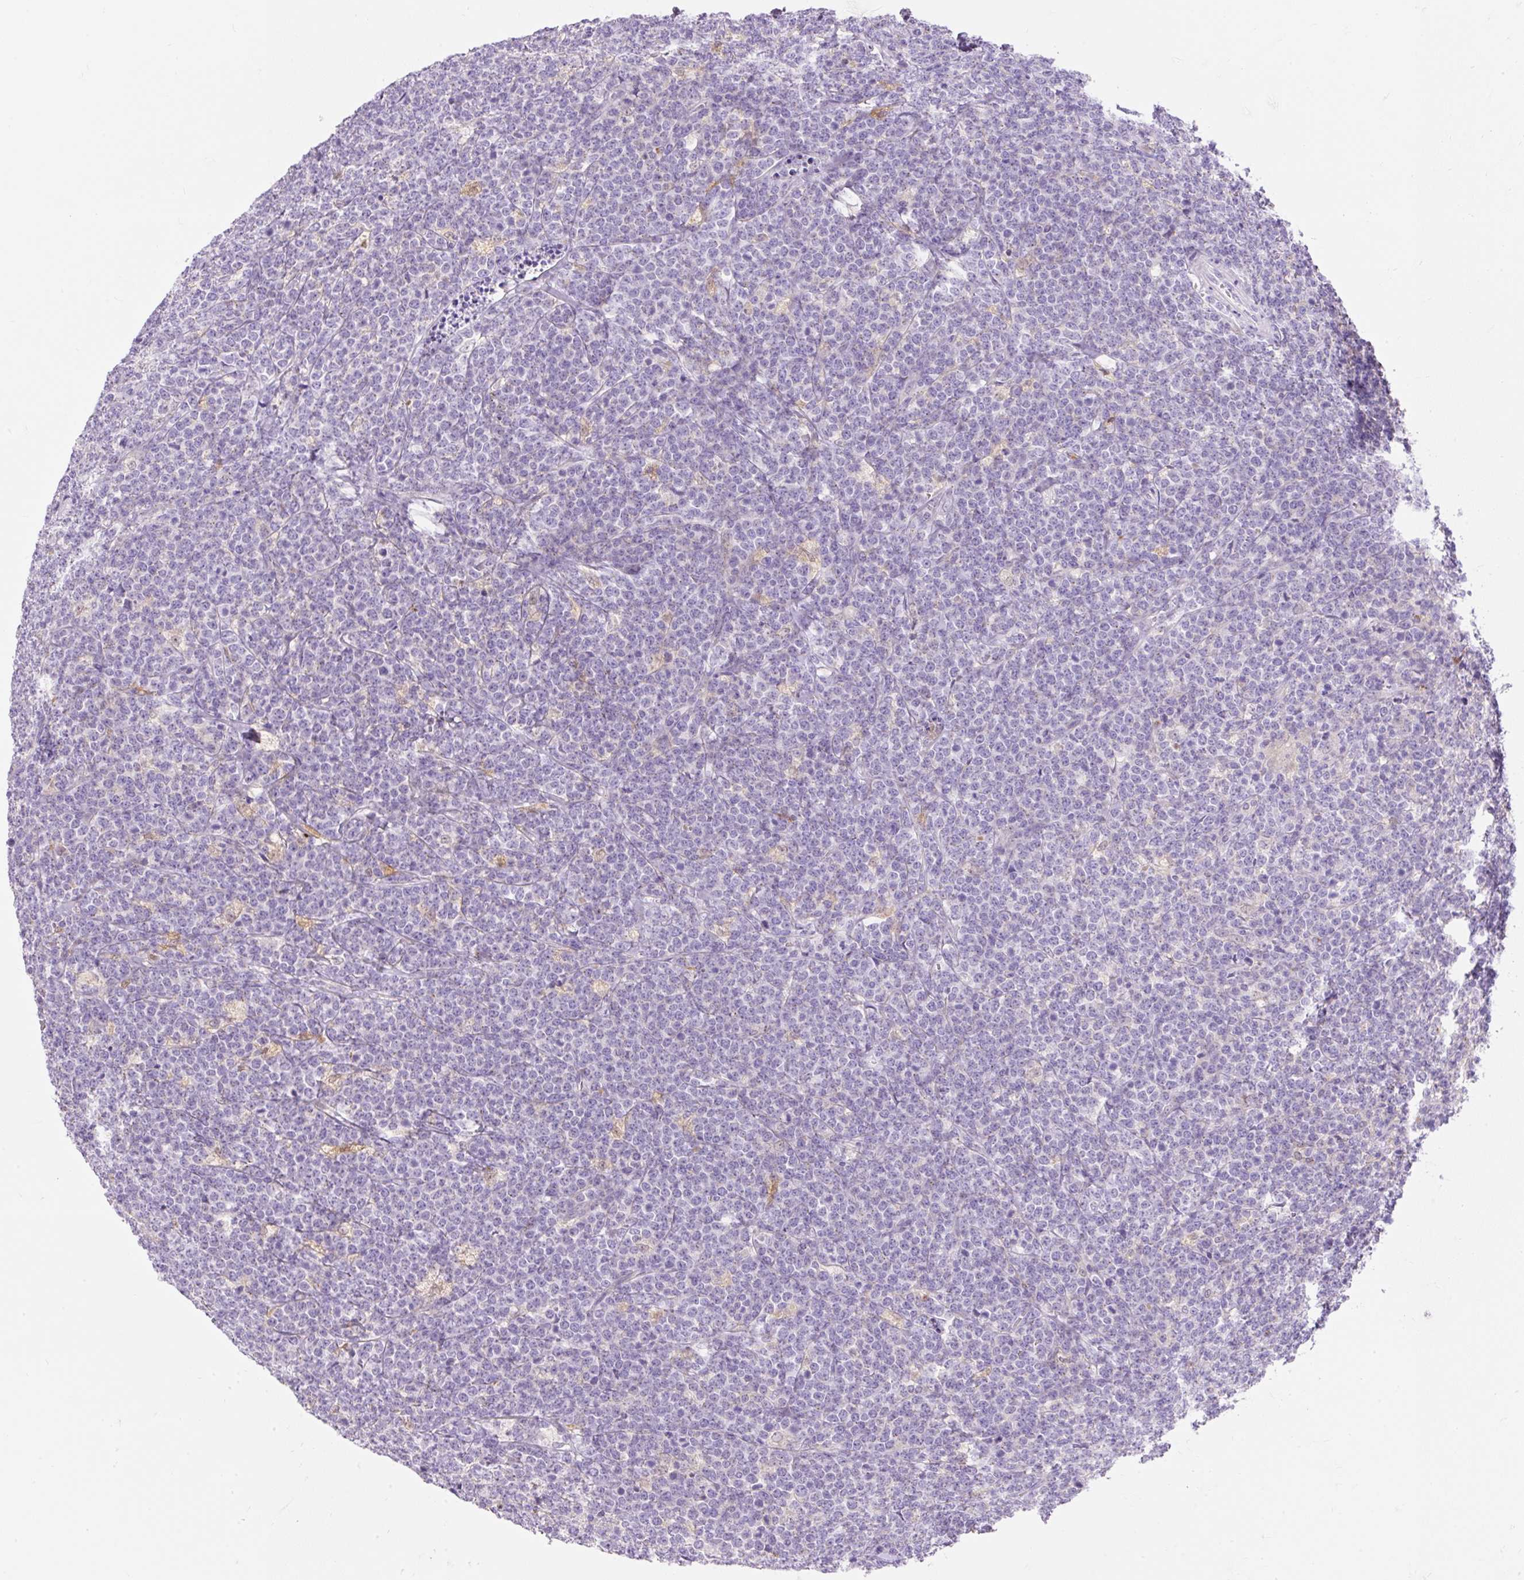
{"staining": {"intensity": "negative", "quantity": "none", "location": "none"}, "tissue": "lymphoma", "cell_type": "Tumor cells", "image_type": "cancer", "snomed": [{"axis": "morphology", "description": "Malignant lymphoma, non-Hodgkin's type, High grade"}, {"axis": "topography", "description": "Small intestine"}, {"axis": "topography", "description": "Colon"}], "caption": "Human malignant lymphoma, non-Hodgkin's type (high-grade) stained for a protein using immunohistochemistry (IHC) shows no expression in tumor cells.", "gene": "TMEM150C", "patient": {"sex": "male", "age": 8}}